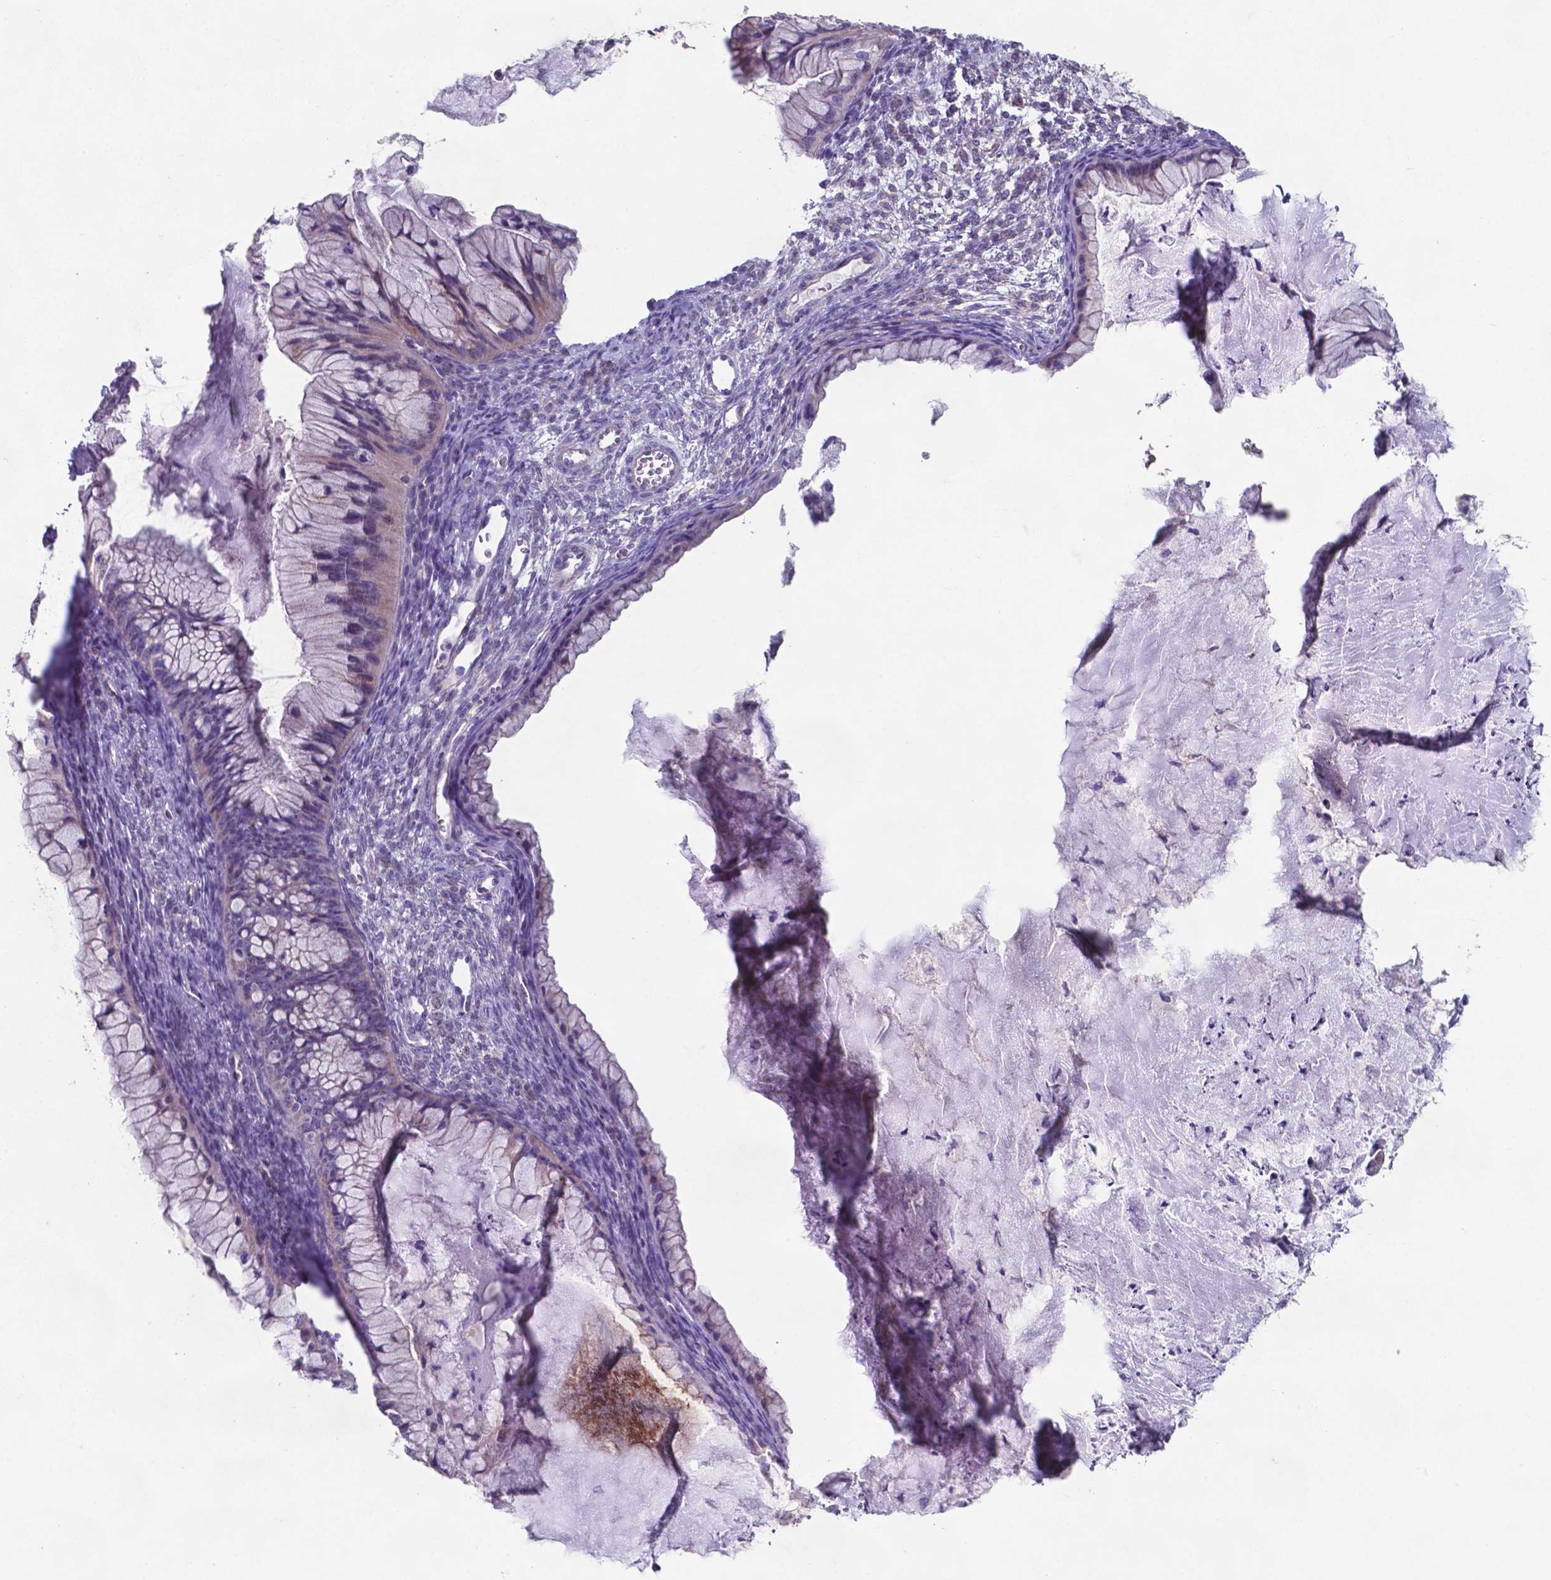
{"staining": {"intensity": "negative", "quantity": "none", "location": "none"}, "tissue": "ovarian cancer", "cell_type": "Tumor cells", "image_type": "cancer", "snomed": [{"axis": "morphology", "description": "Cystadenocarcinoma, mucinous, NOS"}, {"axis": "topography", "description": "Ovary"}], "caption": "This histopathology image is of ovarian cancer (mucinous cystadenocarcinoma) stained with IHC to label a protein in brown with the nuclei are counter-stained blue. There is no staining in tumor cells.", "gene": "TYRO3", "patient": {"sex": "female", "age": 72}}